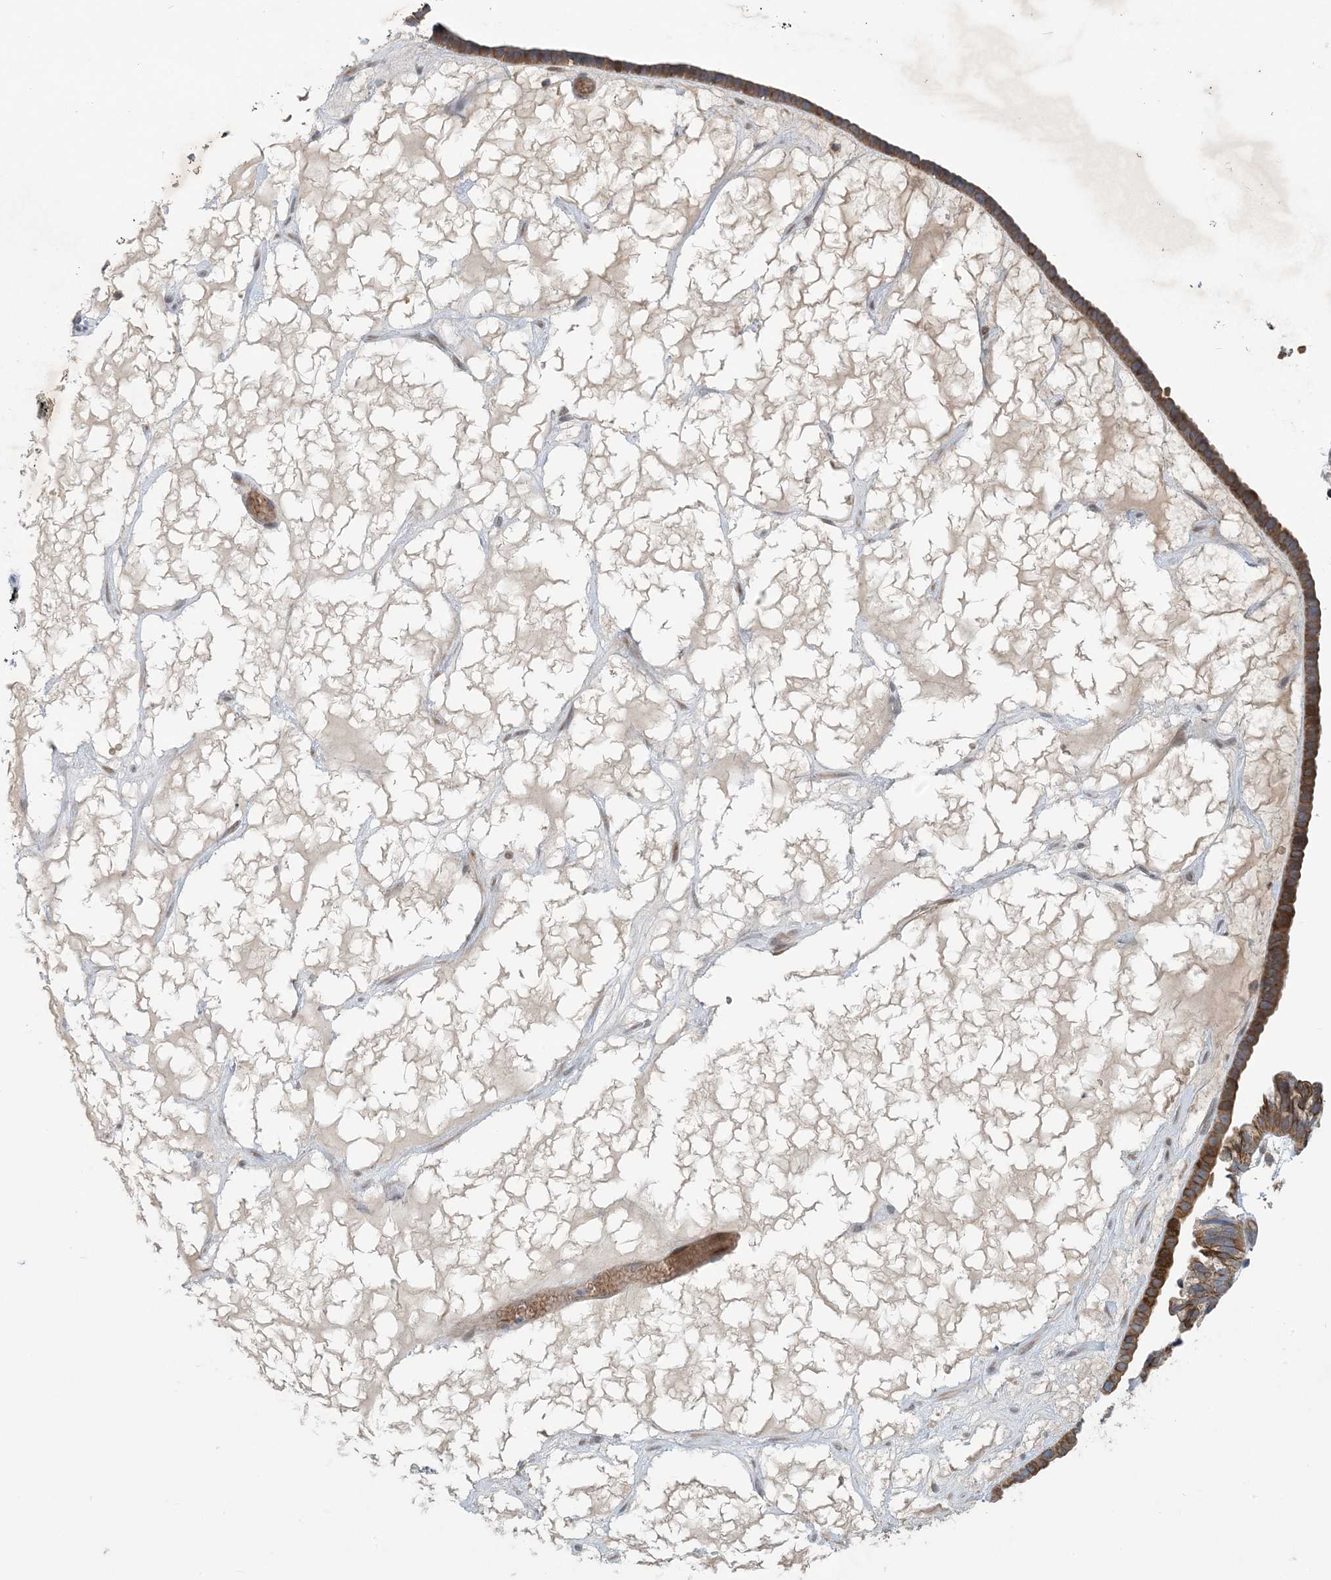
{"staining": {"intensity": "moderate", "quantity": ">75%", "location": "cytoplasmic/membranous"}, "tissue": "ovarian cancer", "cell_type": "Tumor cells", "image_type": "cancer", "snomed": [{"axis": "morphology", "description": "Cystadenocarcinoma, serous, NOS"}, {"axis": "topography", "description": "Ovary"}], "caption": "Human serous cystadenocarcinoma (ovarian) stained with a protein marker demonstrates moderate staining in tumor cells.", "gene": "PUSL1", "patient": {"sex": "female", "age": 56}}